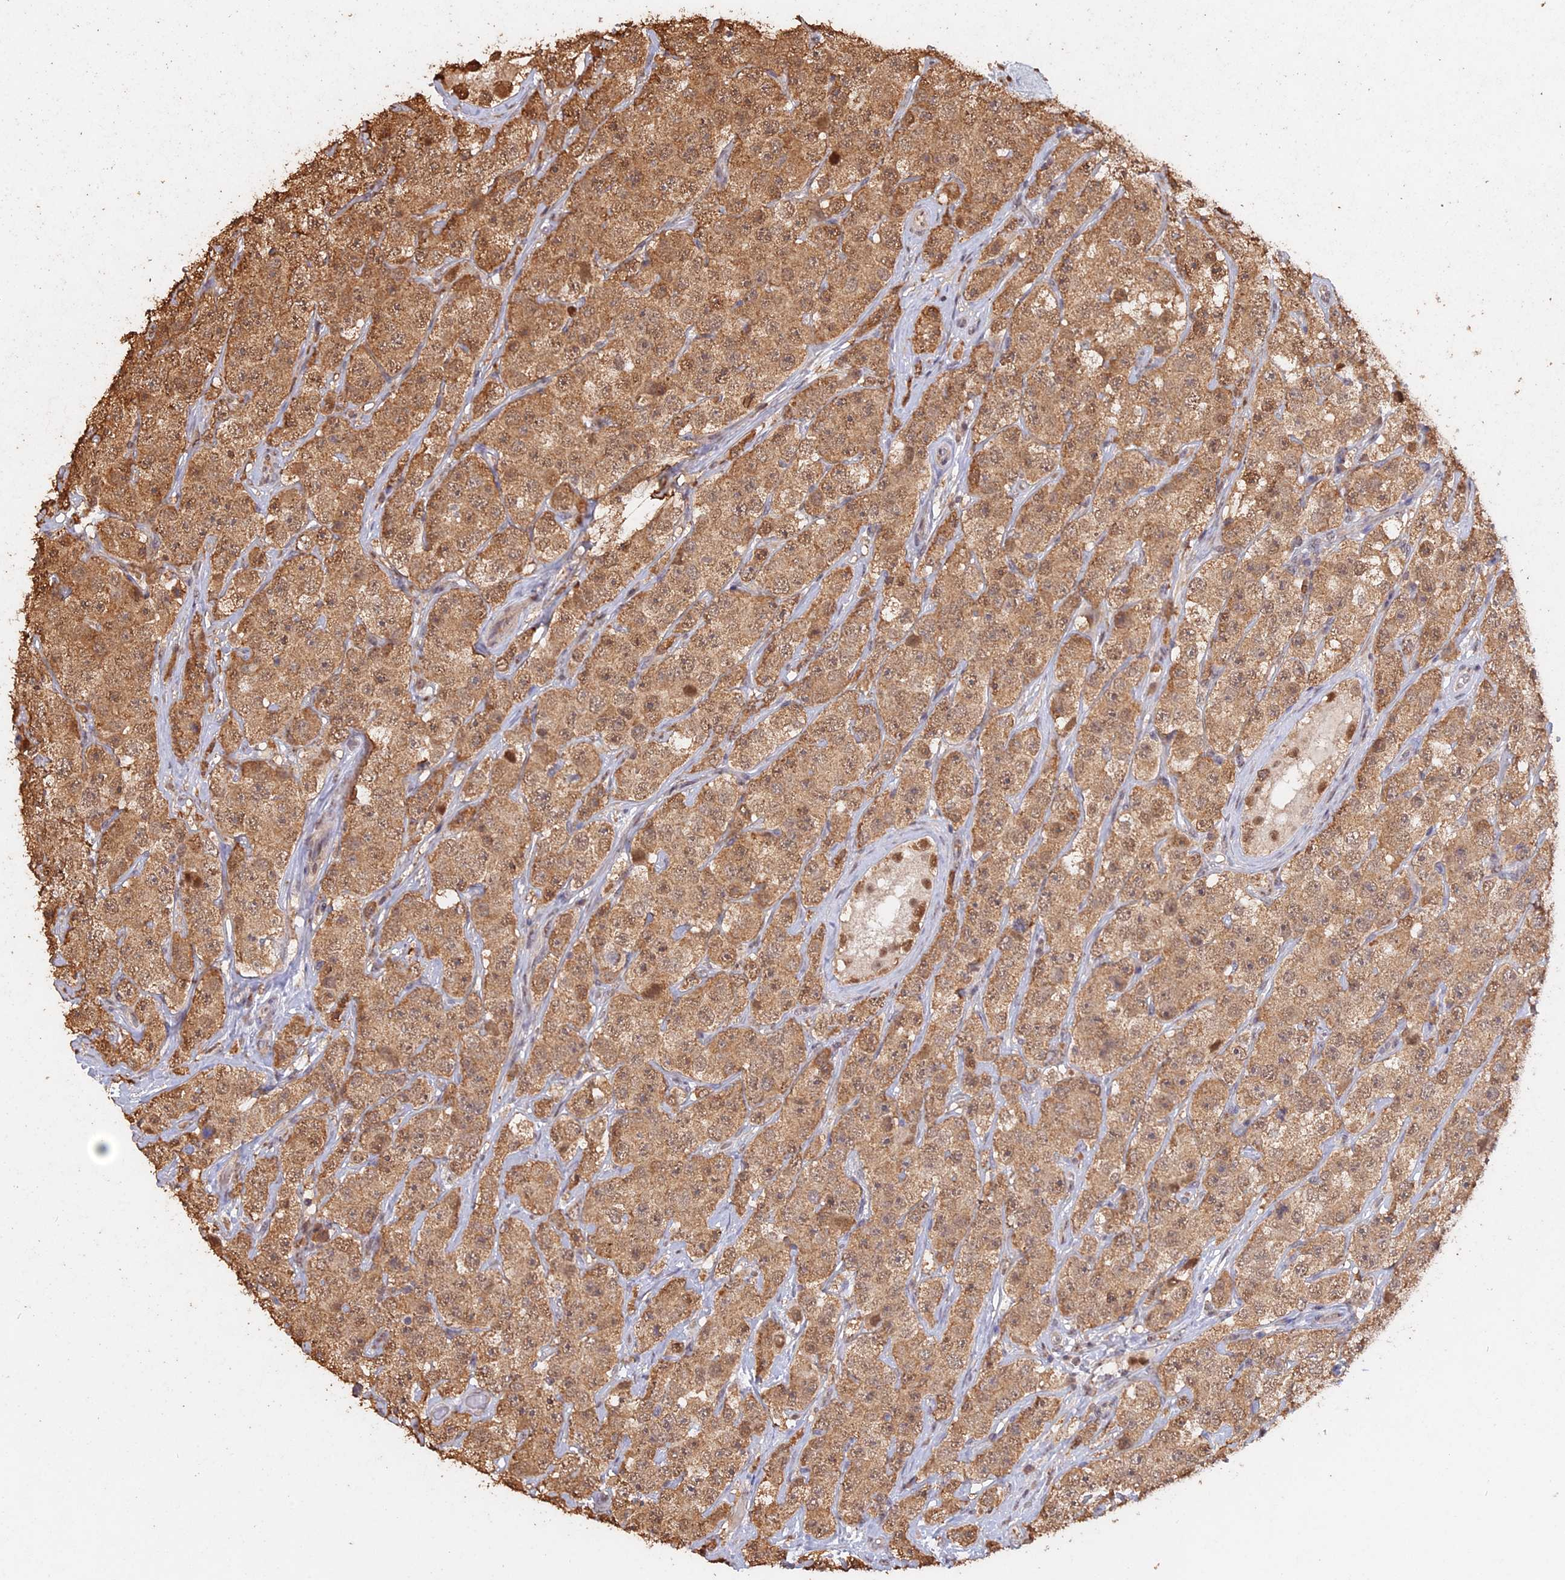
{"staining": {"intensity": "moderate", "quantity": ">75%", "location": "cytoplasmic/membranous,nuclear"}, "tissue": "testis cancer", "cell_type": "Tumor cells", "image_type": "cancer", "snomed": [{"axis": "morphology", "description": "Seminoma, NOS"}, {"axis": "topography", "description": "Testis"}], "caption": "Human testis cancer (seminoma) stained with a brown dye displays moderate cytoplasmic/membranous and nuclear positive positivity in approximately >75% of tumor cells.", "gene": "PSMC6", "patient": {"sex": "male", "age": 28}}